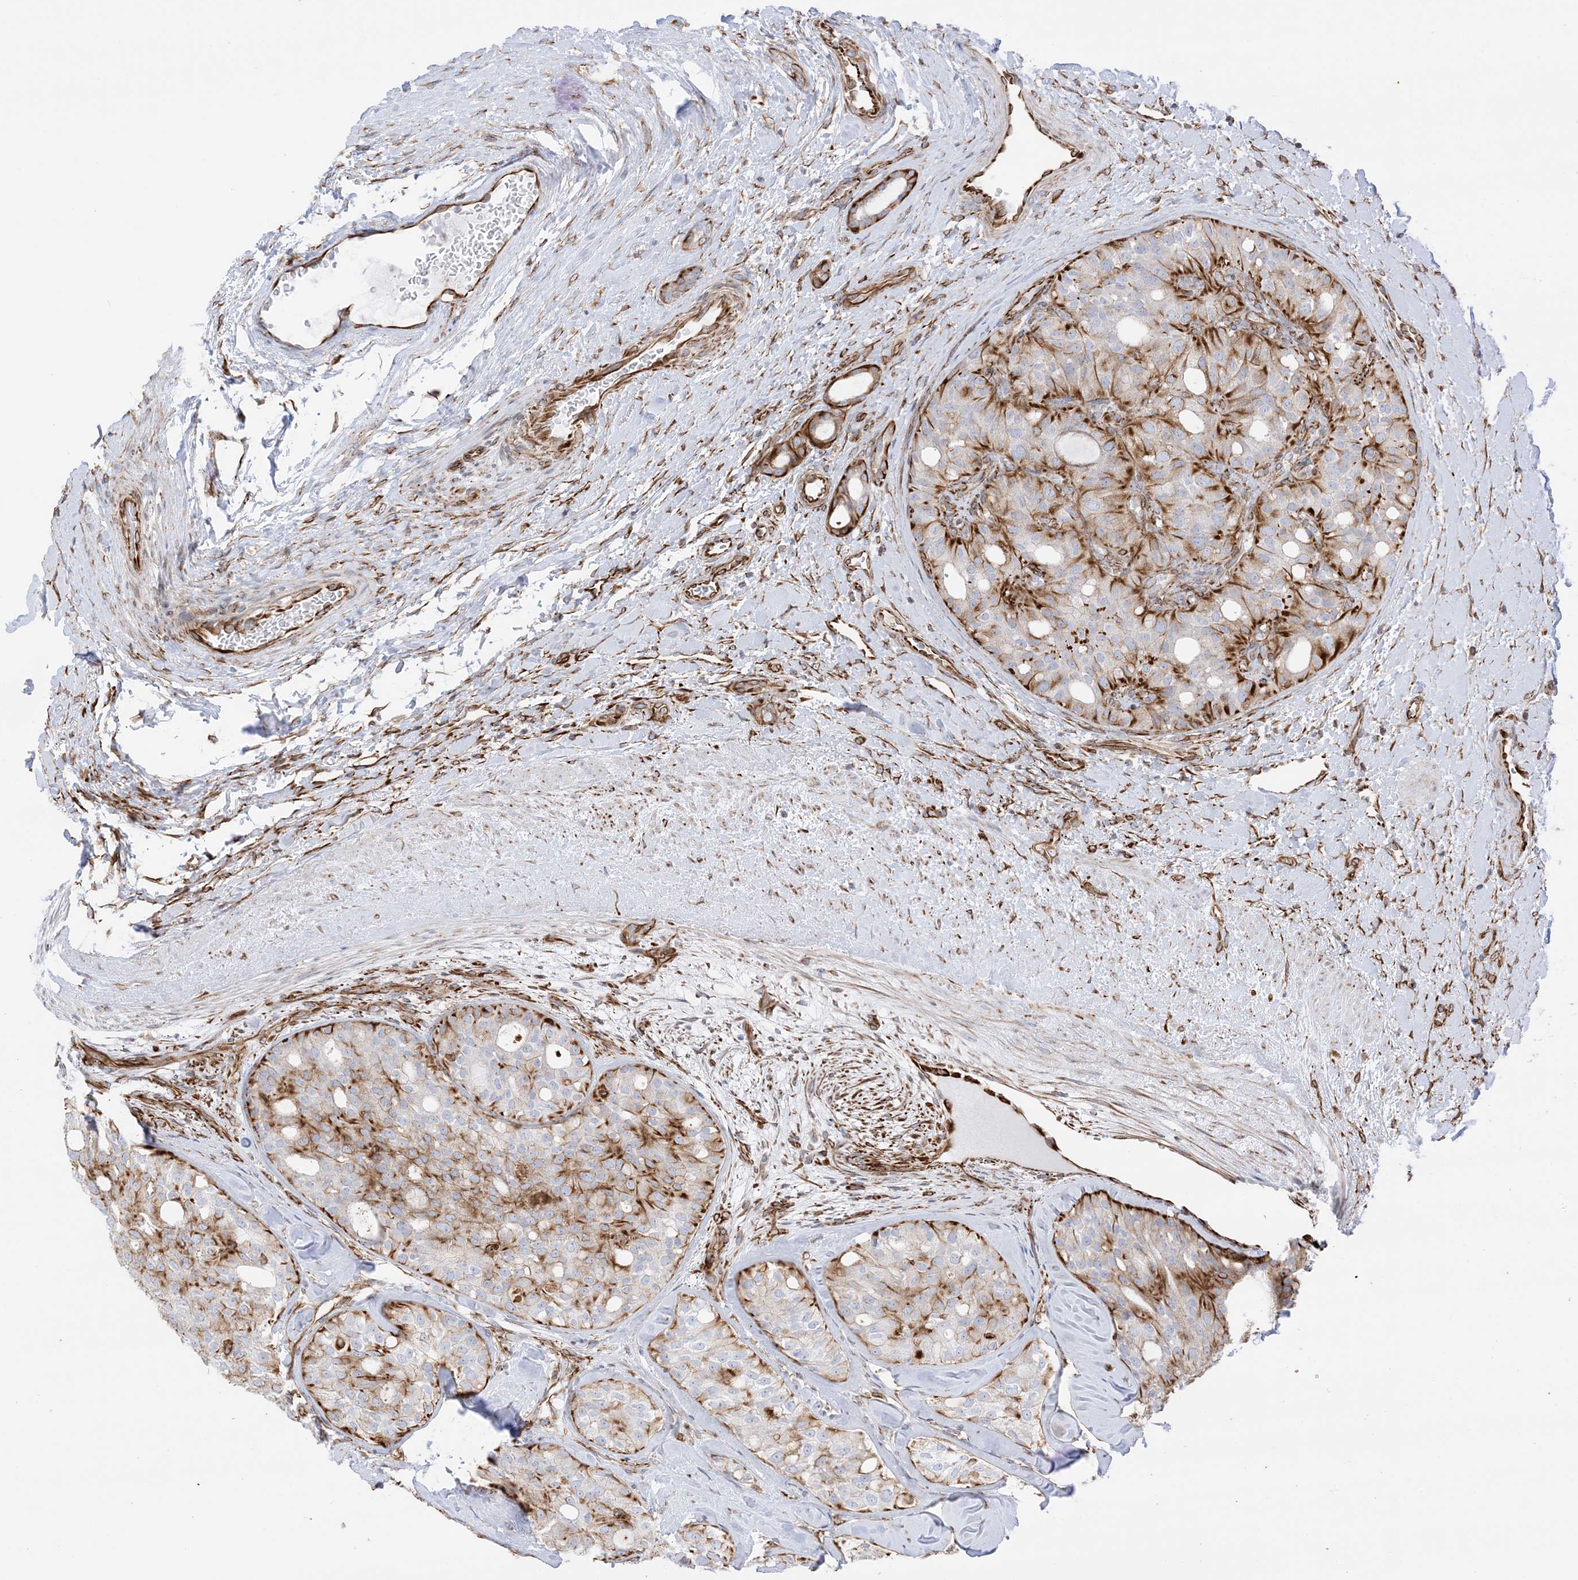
{"staining": {"intensity": "moderate", "quantity": "25%-75%", "location": "cytoplasmic/membranous"}, "tissue": "thyroid cancer", "cell_type": "Tumor cells", "image_type": "cancer", "snomed": [{"axis": "morphology", "description": "Follicular adenoma carcinoma, NOS"}, {"axis": "topography", "description": "Thyroid gland"}], "caption": "Approximately 25%-75% of tumor cells in human thyroid cancer exhibit moderate cytoplasmic/membranous protein positivity as visualized by brown immunohistochemical staining.", "gene": "PID1", "patient": {"sex": "male", "age": 75}}